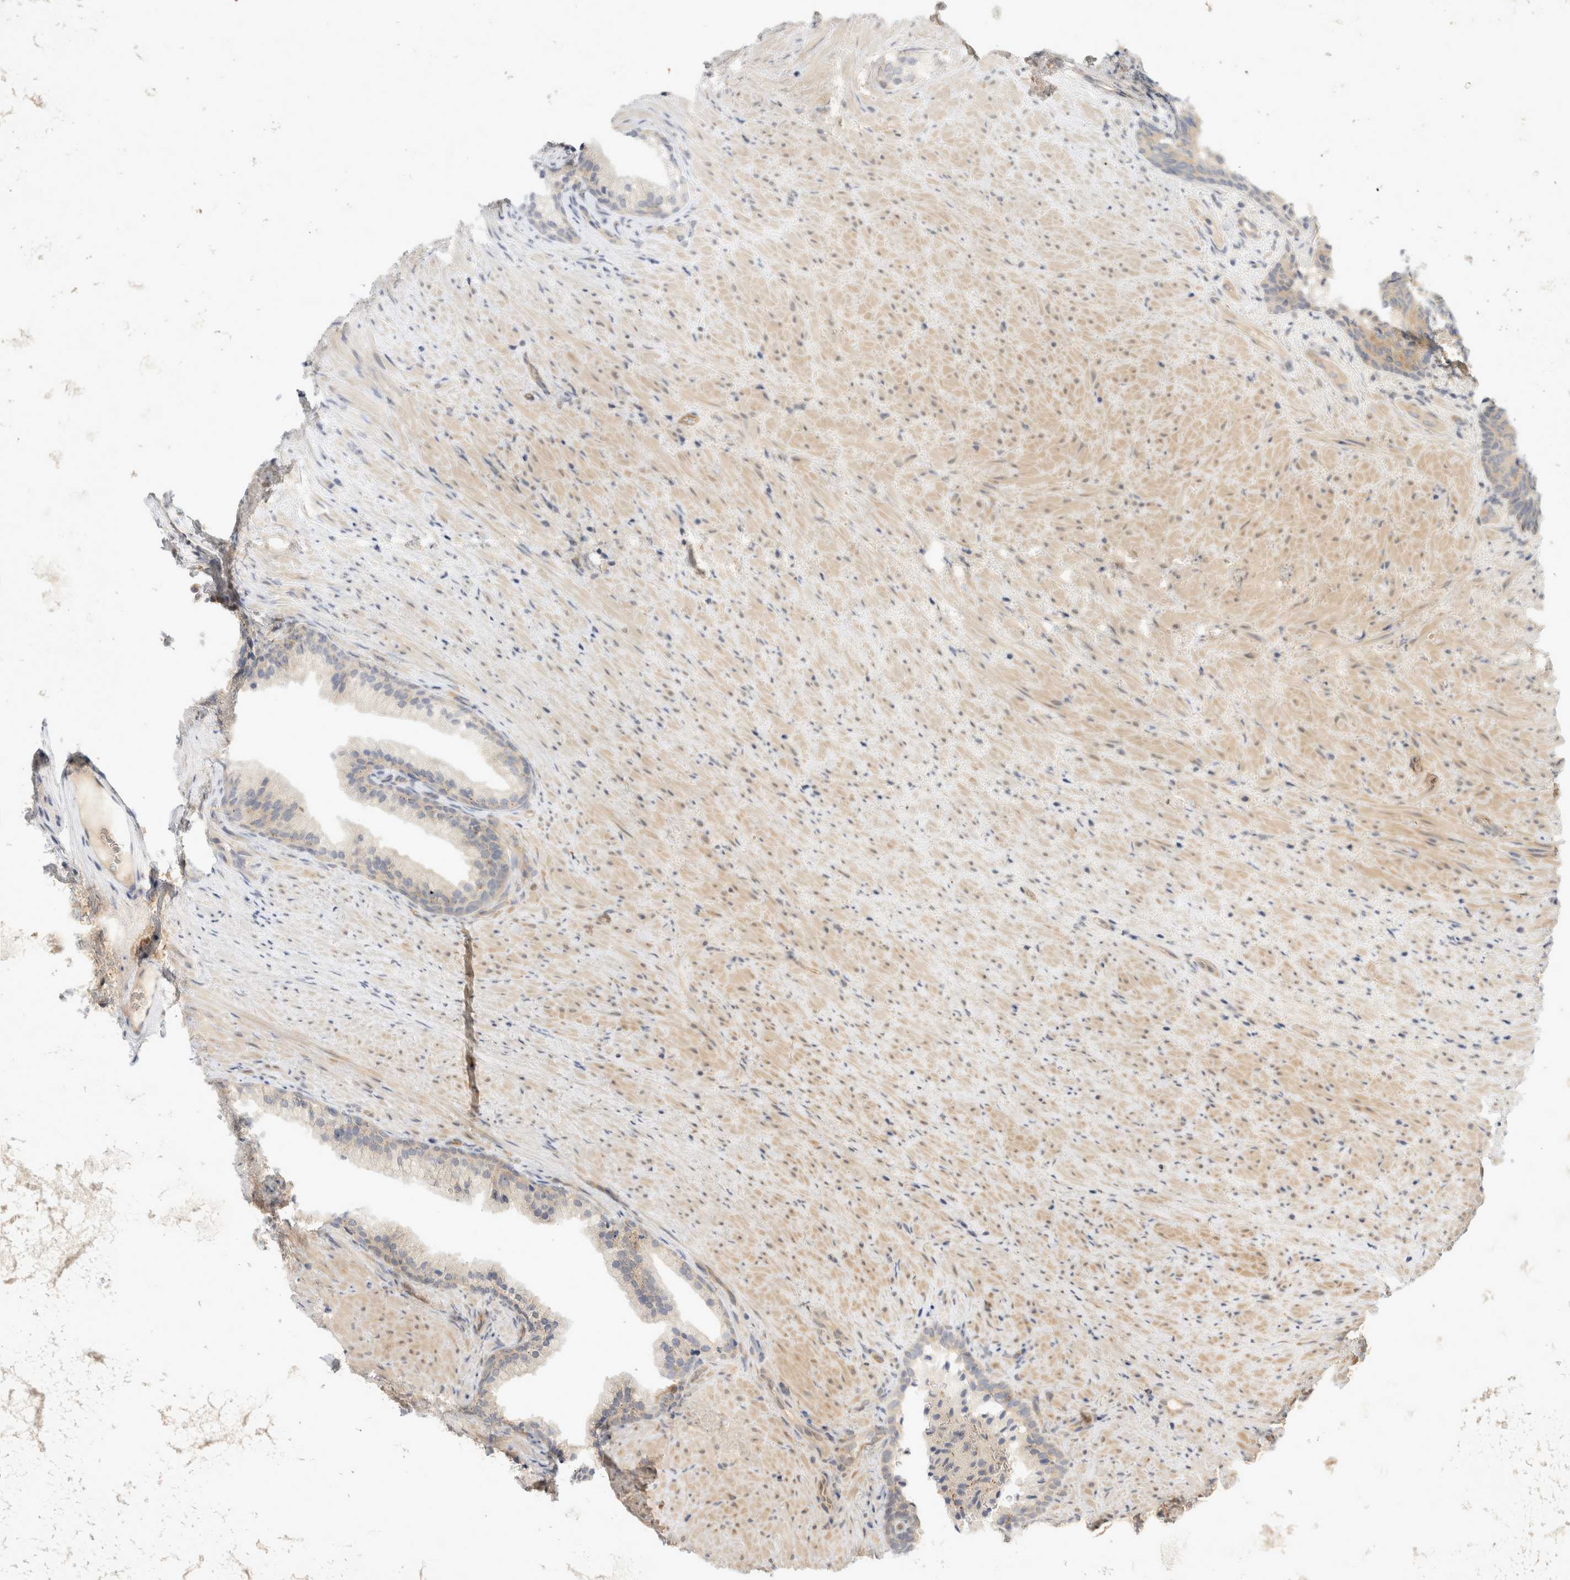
{"staining": {"intensity": "moderate", "quantity": "<25%", "location": "cytoplasmic/membranous"}, "tissue": "prostate", "cell_type": "Glandular cells", "image_type": "normal", "snomed": [{"axis": "morphology", "description": "Normal tissue, NOS"}, {"axis": "topography", "description": "Prostate"}], "caption": "The immunohistochemical stain labels moderate cytoplasmic/membranous staining in glandular cells of normal prostate.", "gene": "EIF4G3", "patient": {"sex": "male", "age": 76}}